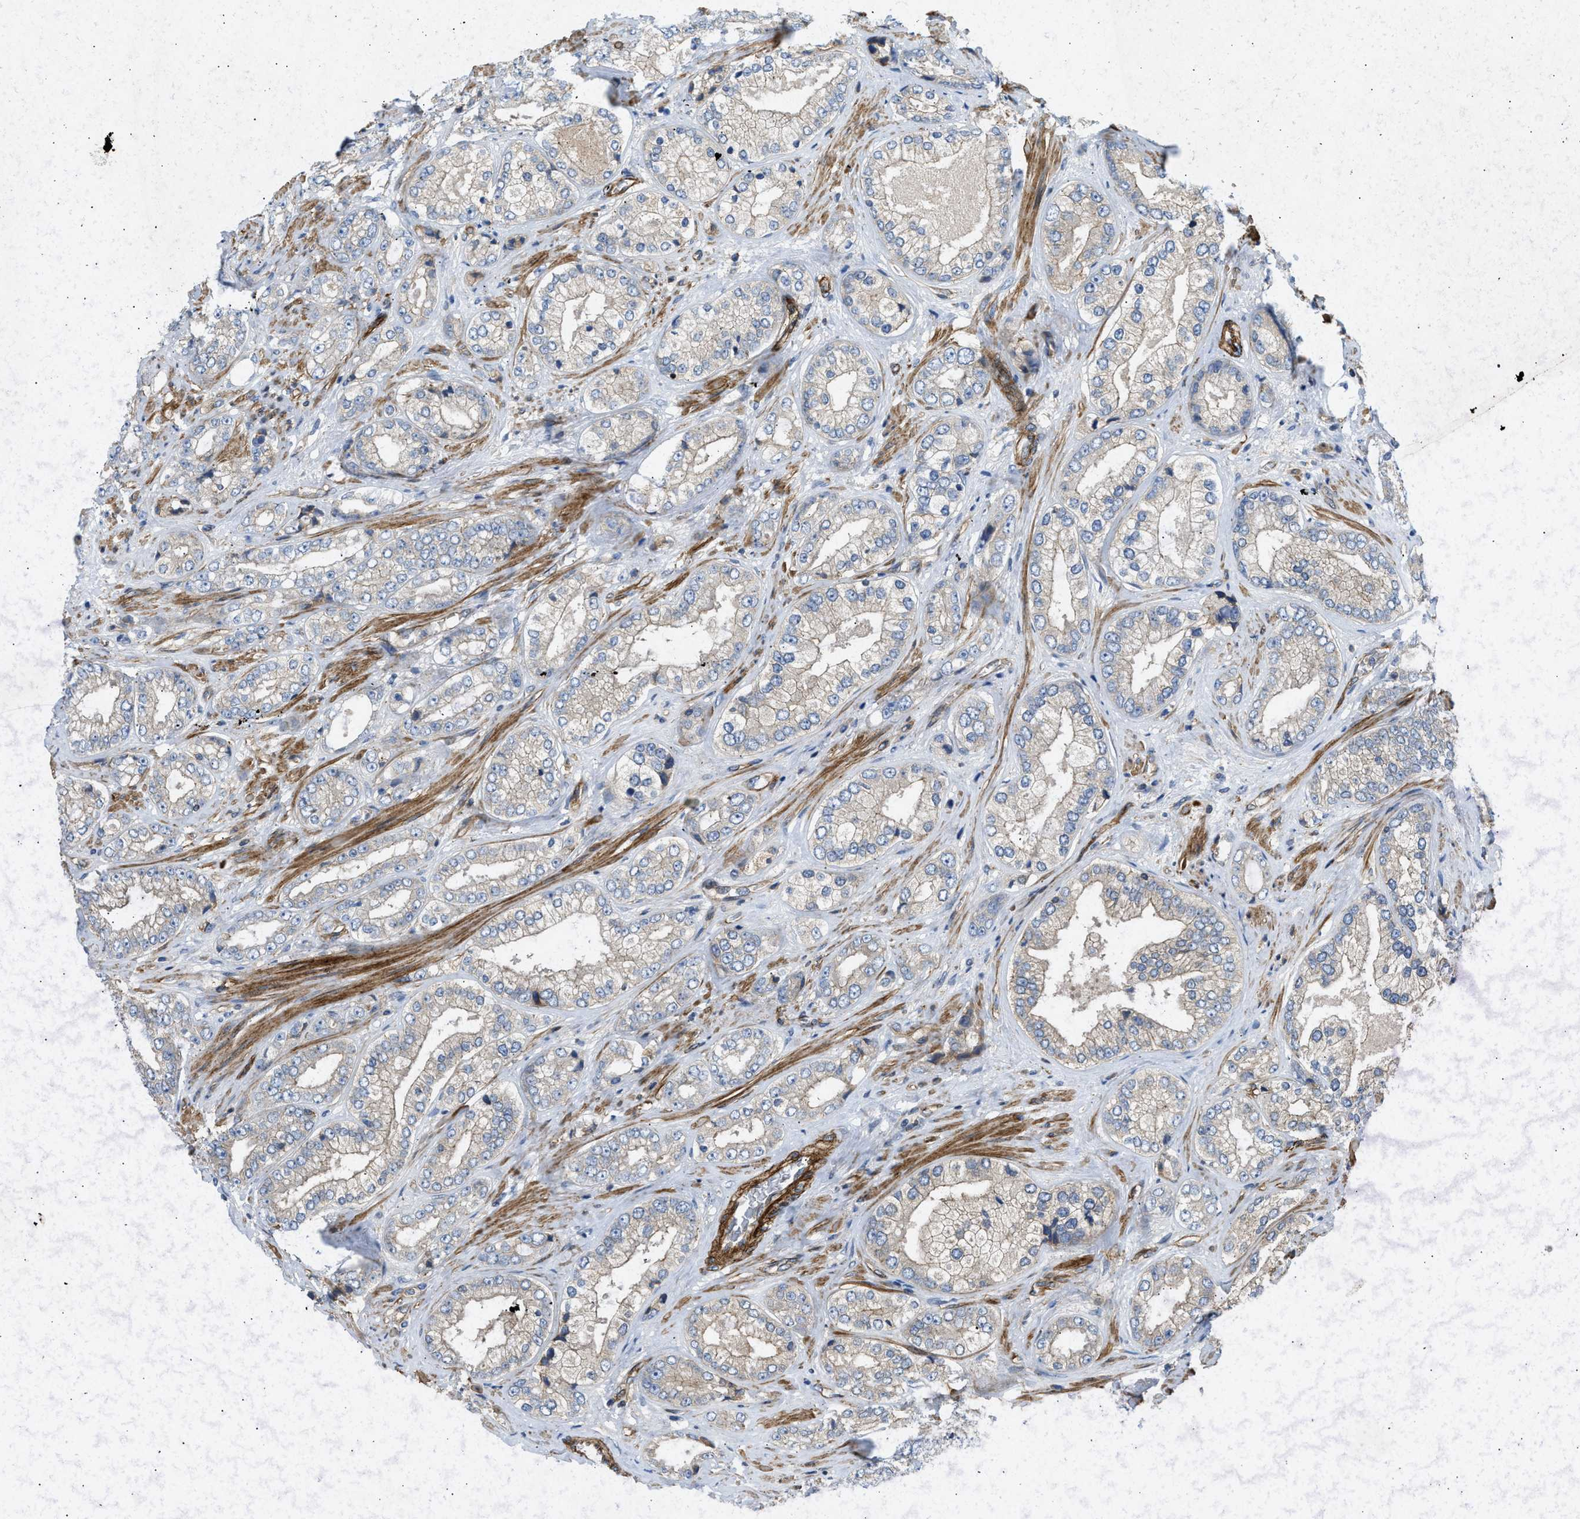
{"staining": {"intensity": "weak", "quantity": "25%-75%", "location": "cytoplasmic/membranous"}, "tissue": "prostate cancer", "cell_type": "Tumor cells", "image_type": "cancer", "snomed": [{"axis": "morphology", "description": "Adenocarcinoma, High grade"}, {"axis": "topography", "description": "Prostate"}], "caption": "Prostate cancer stained with DAB immunohistochemistry shows low levels of weak cytoplasmic/membranous staining in about 25%-75% of tumor cells.", "gene": "NYNRIN", "patient": {"sex": "male", "age": 61}}